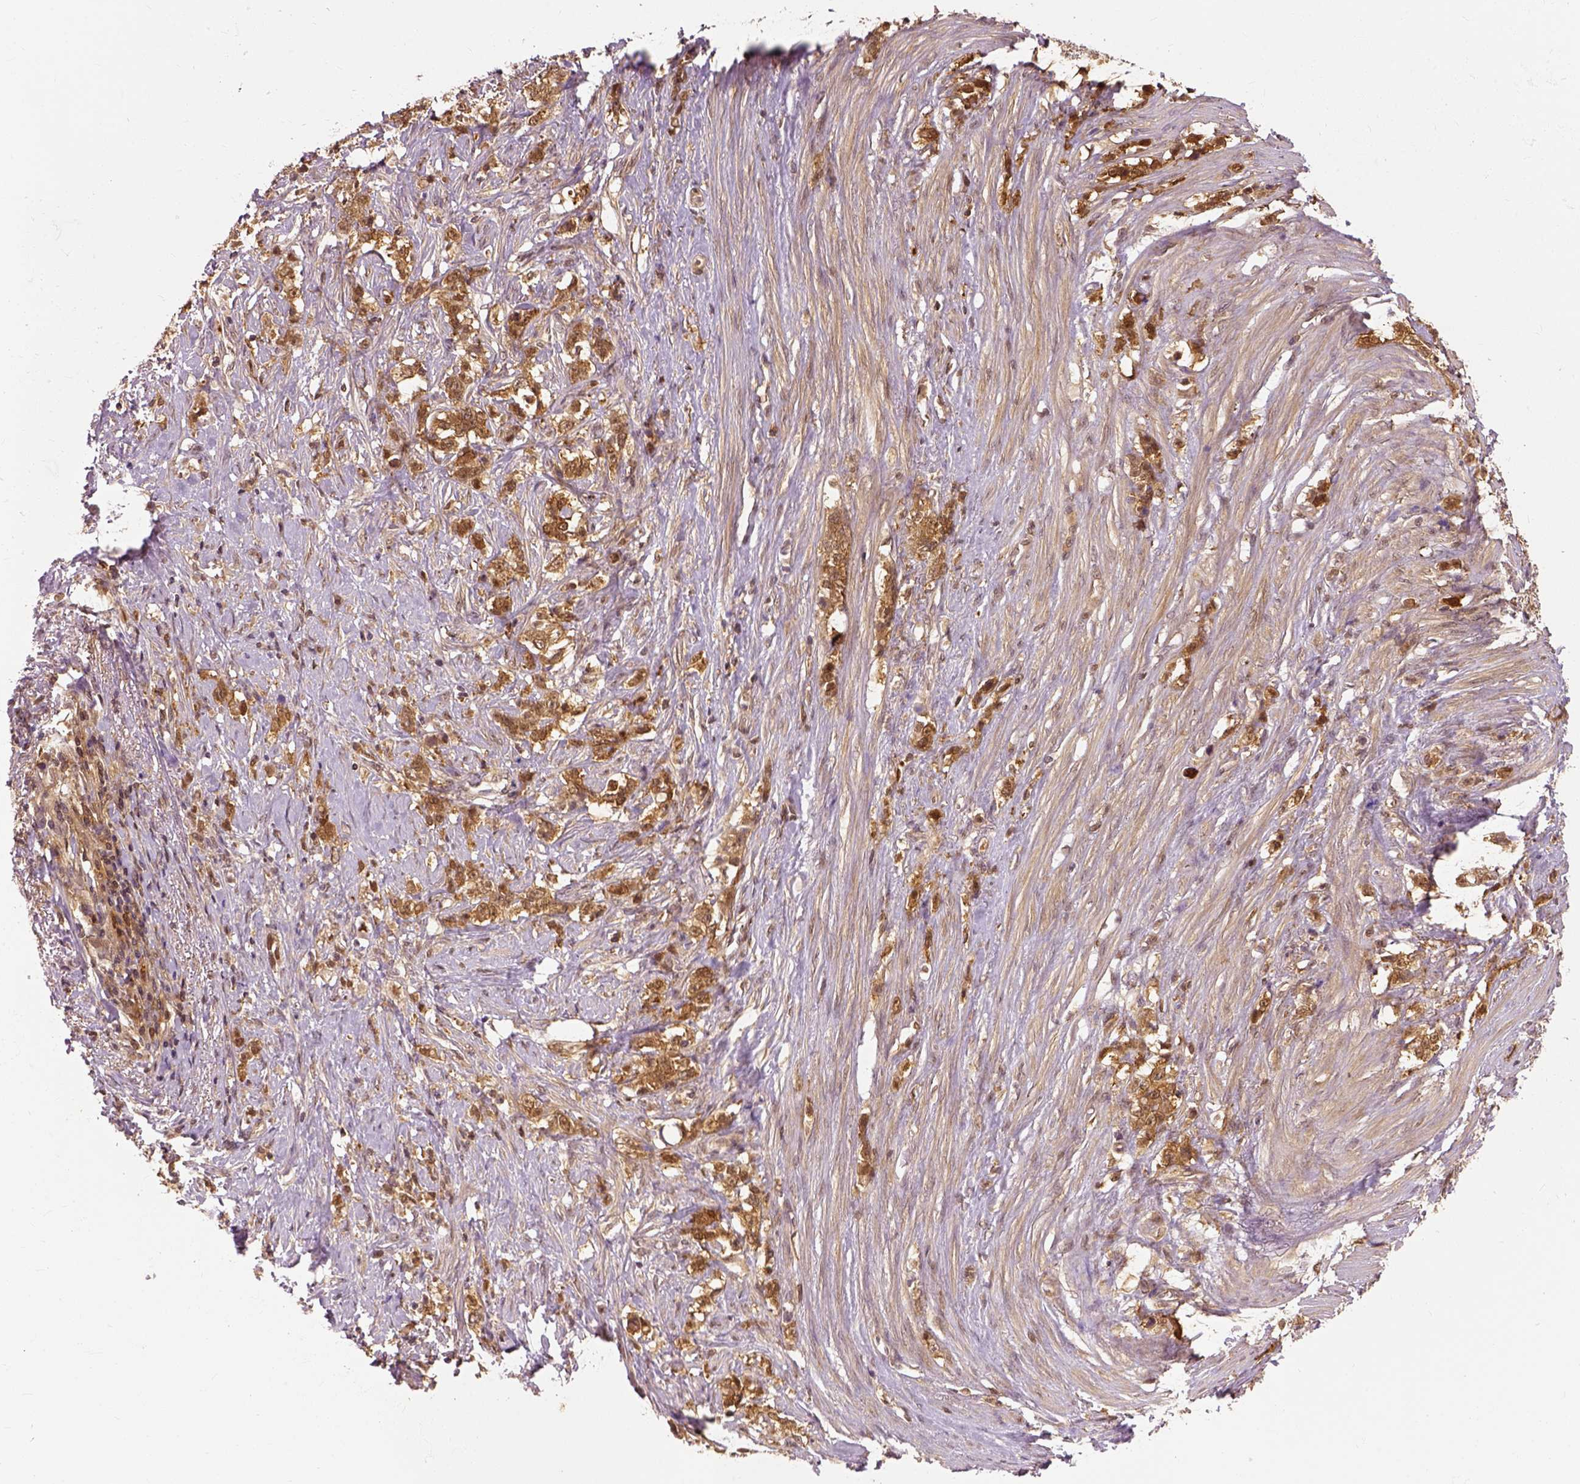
{"staining": {"intensity": "moderate", "quantity": ">75%", "location": "cytoplasmic/membranous"}, "tissue": "stomach cancer", "cell_type": "Tumor cells", "image_type": "cancer", "snomed": [{"axis": "morphology", "description": "Adenocarcinoma, NOS"}, {"axis": "topography", "description": "Stomach, lower"}], "caption": "Moderate cytoplasmic/membranous staining for a protein is seen in approximately >75% of tumor cells of adenocarcinoma (stomach) using immunohistochemistry.", "gene": "GPI", "patient": {"sex": "male", "age": 88}}